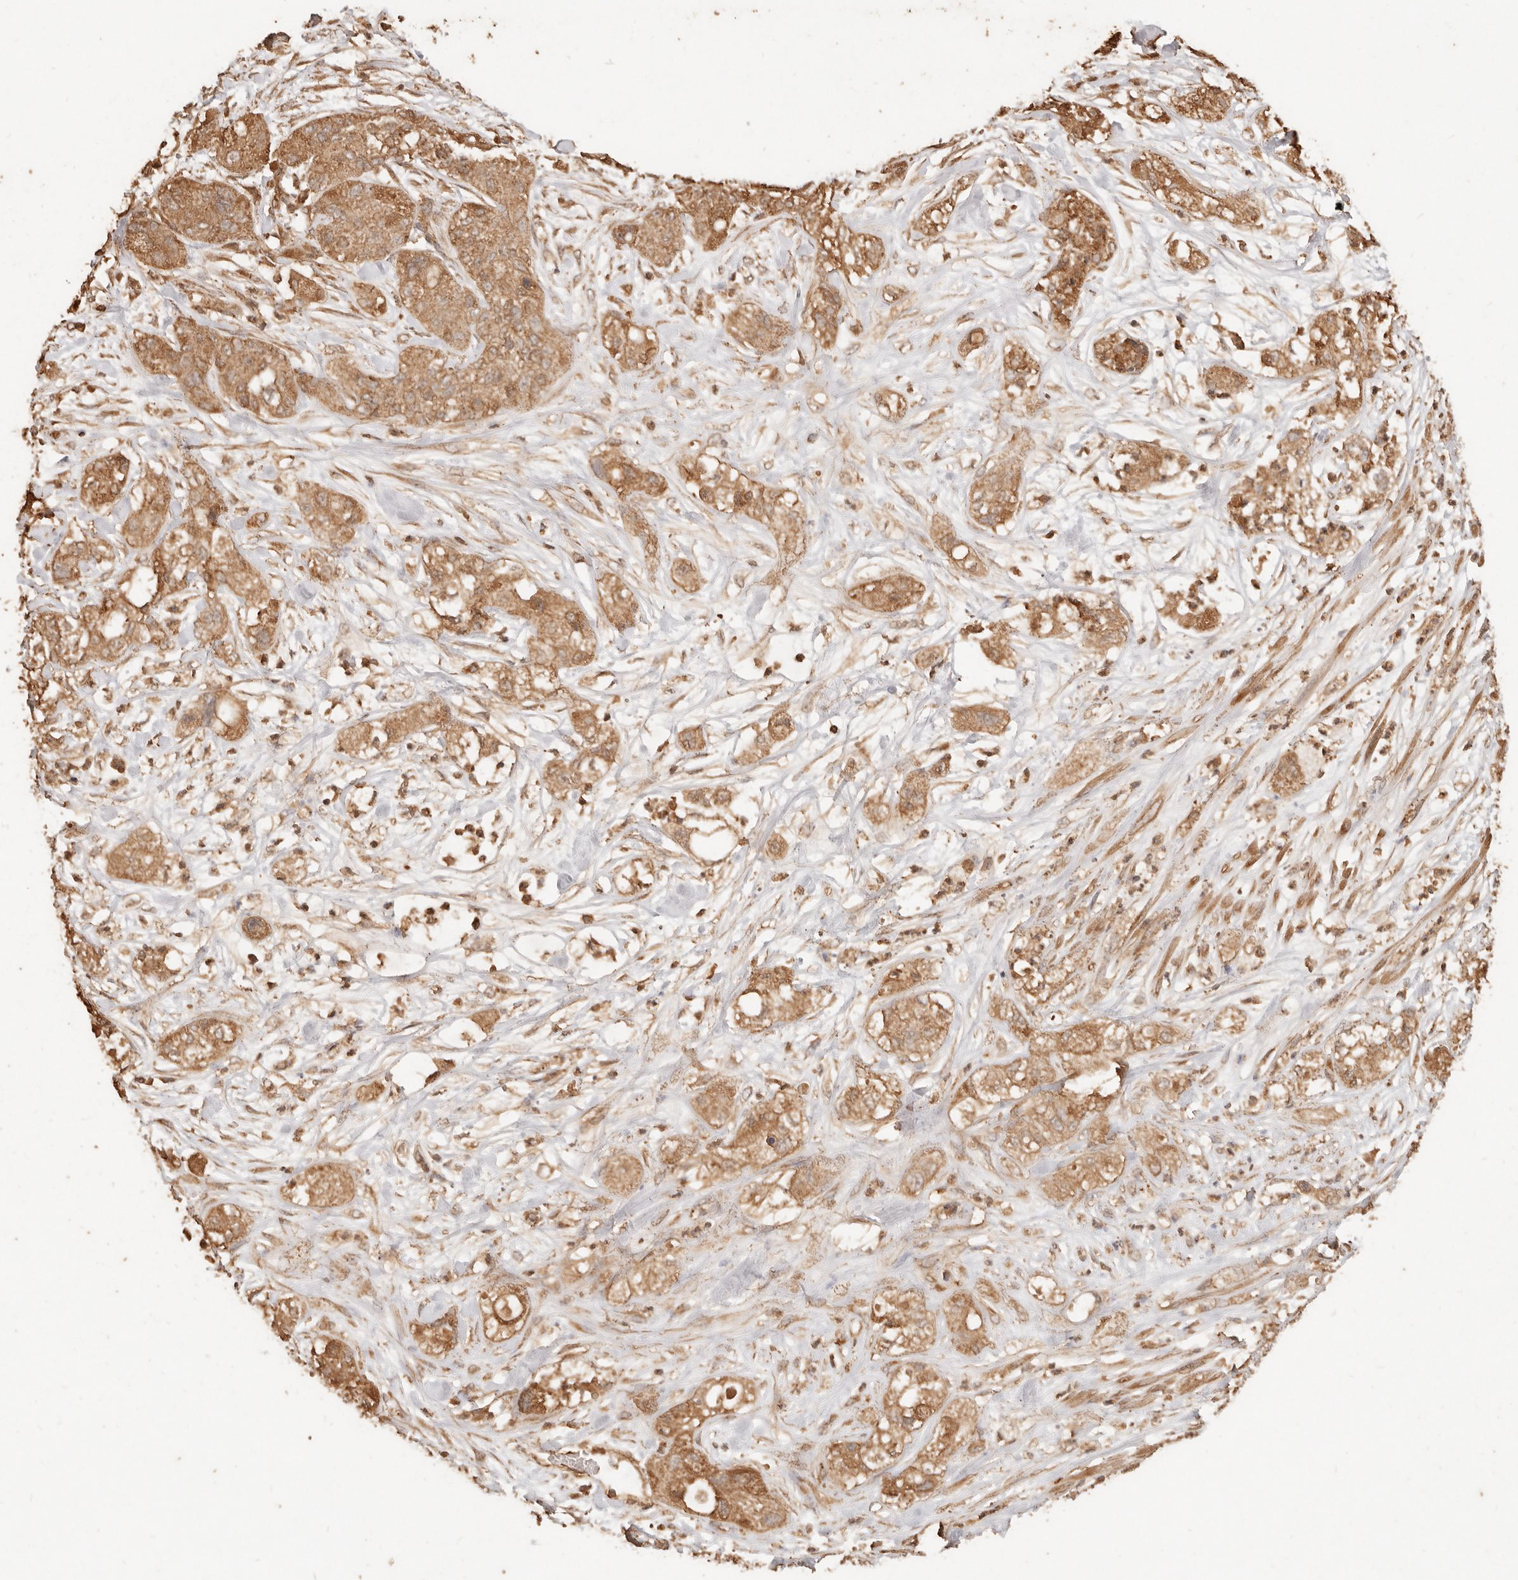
{"staining": {"intensity": "moderate", "quantity": ">75%", "location": "cytoplasmic/membranous"}, "tissue": "pancreatic cancer", "cell_type": "Tumor cells", "image_type": "cancer", "snomed": [{"axis": "morphology", "description": "Adenocarcinoma, NOS"}, {"axis": "topography", "description": "Pancreas"}], "caption": "Protein staining shows moderate cytoplasmic/membranous positivity in about >75% of tumor cells in pancreatic cancer.", "gene": "FAM180B", "patient": {"sex": "female", "age": 78}}